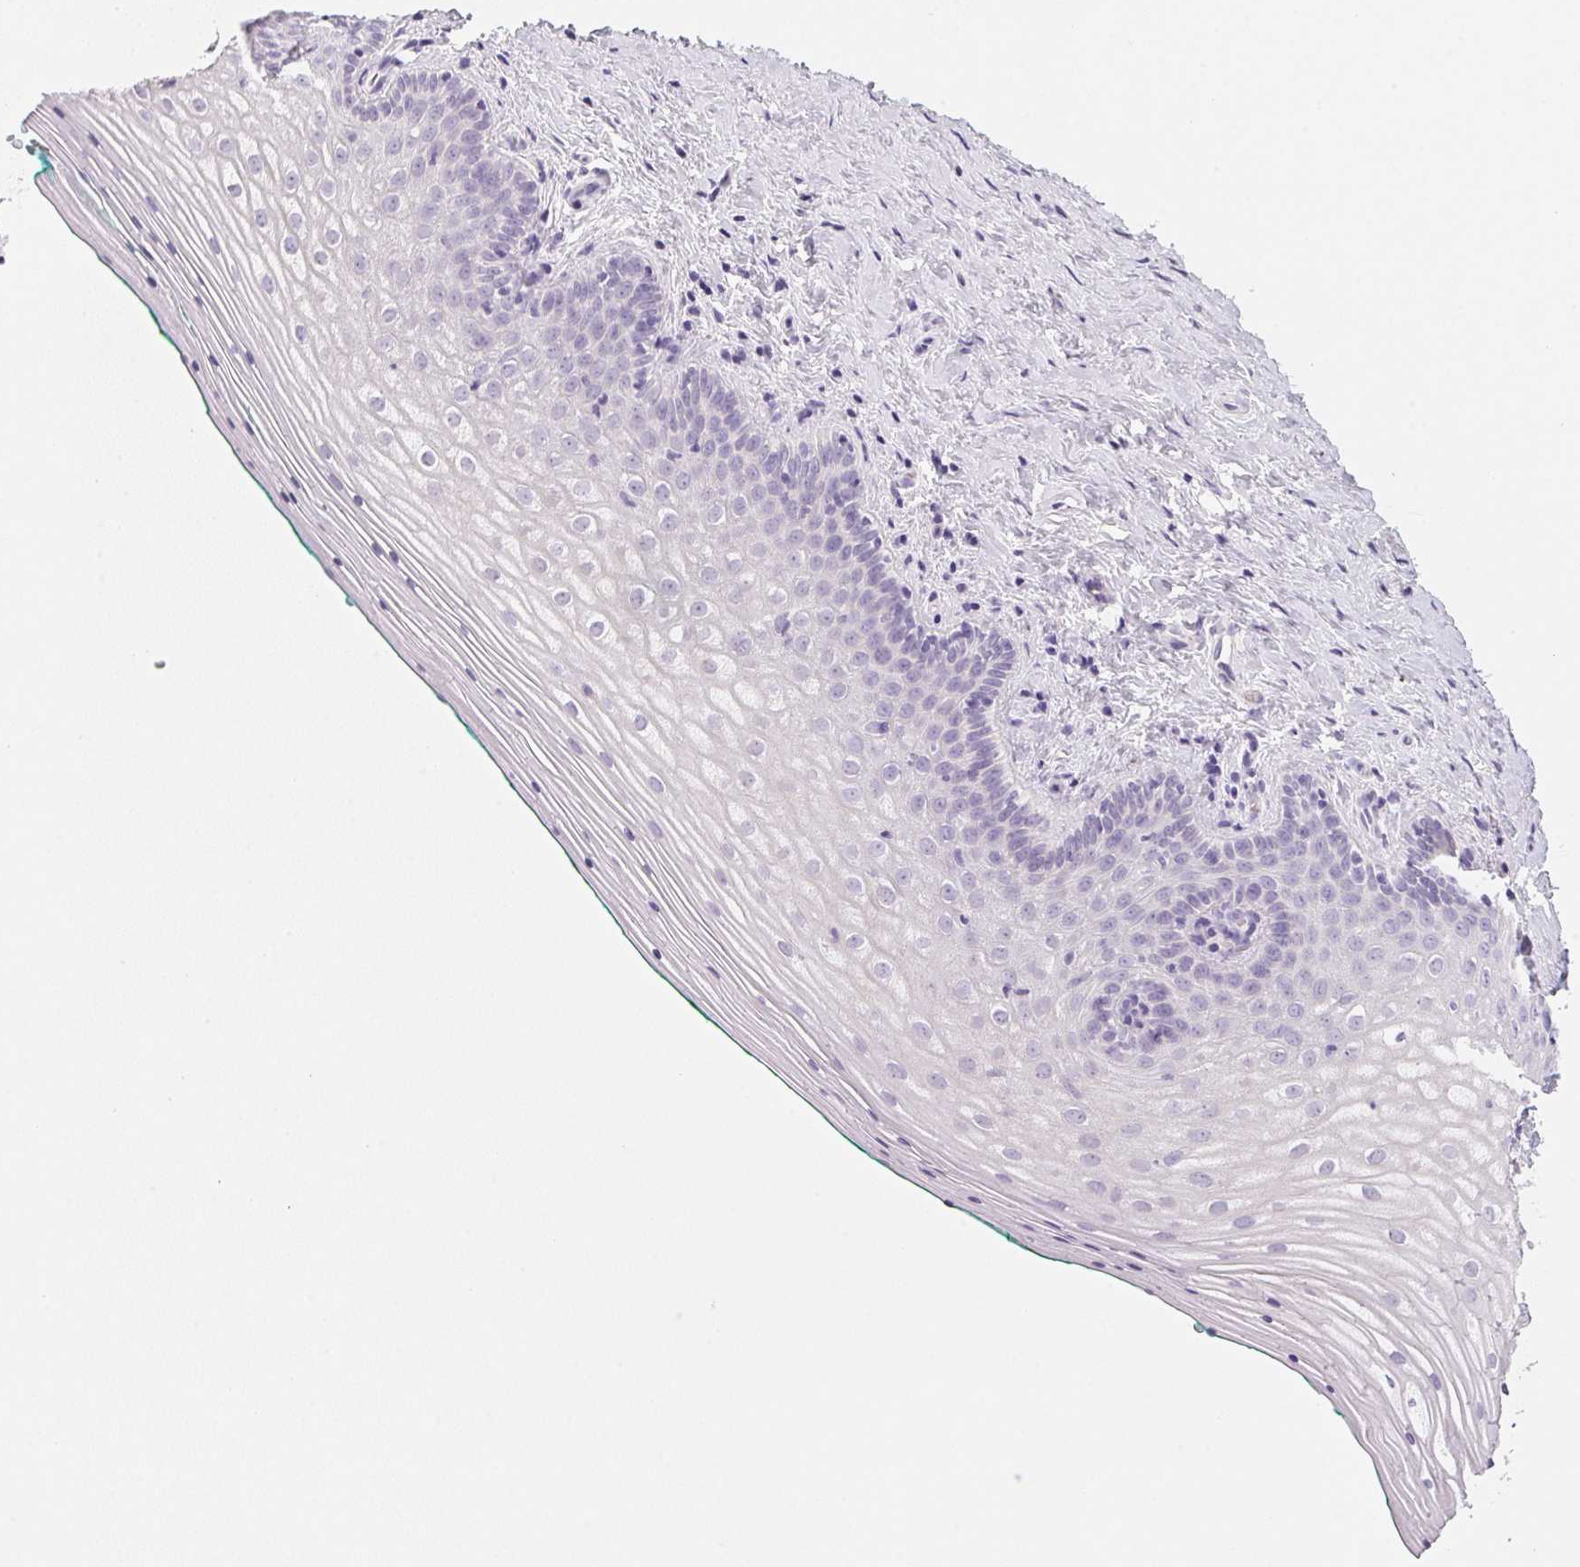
{"staining": {"intensity": "negative", "quantity": "none", "location": "none"}, "tissue": "vagina", "cell_type": "Squamous epithelial cells", "image_type": "normal", "snomed": [{"axis": "morphology", "description": "Normal tissue, NOS"}, {"axis": "topography", "description": "Vagina"}], "caption": "A histopathology image of vagina stained for a protein reveals no brown staining in squamous epithelial cells. (Brightfield microscopy of DAB immunohistochemistry (IHC) at high magnification).", "gene": "ACP3", "patient": {"sex": "female", "age": 45}}